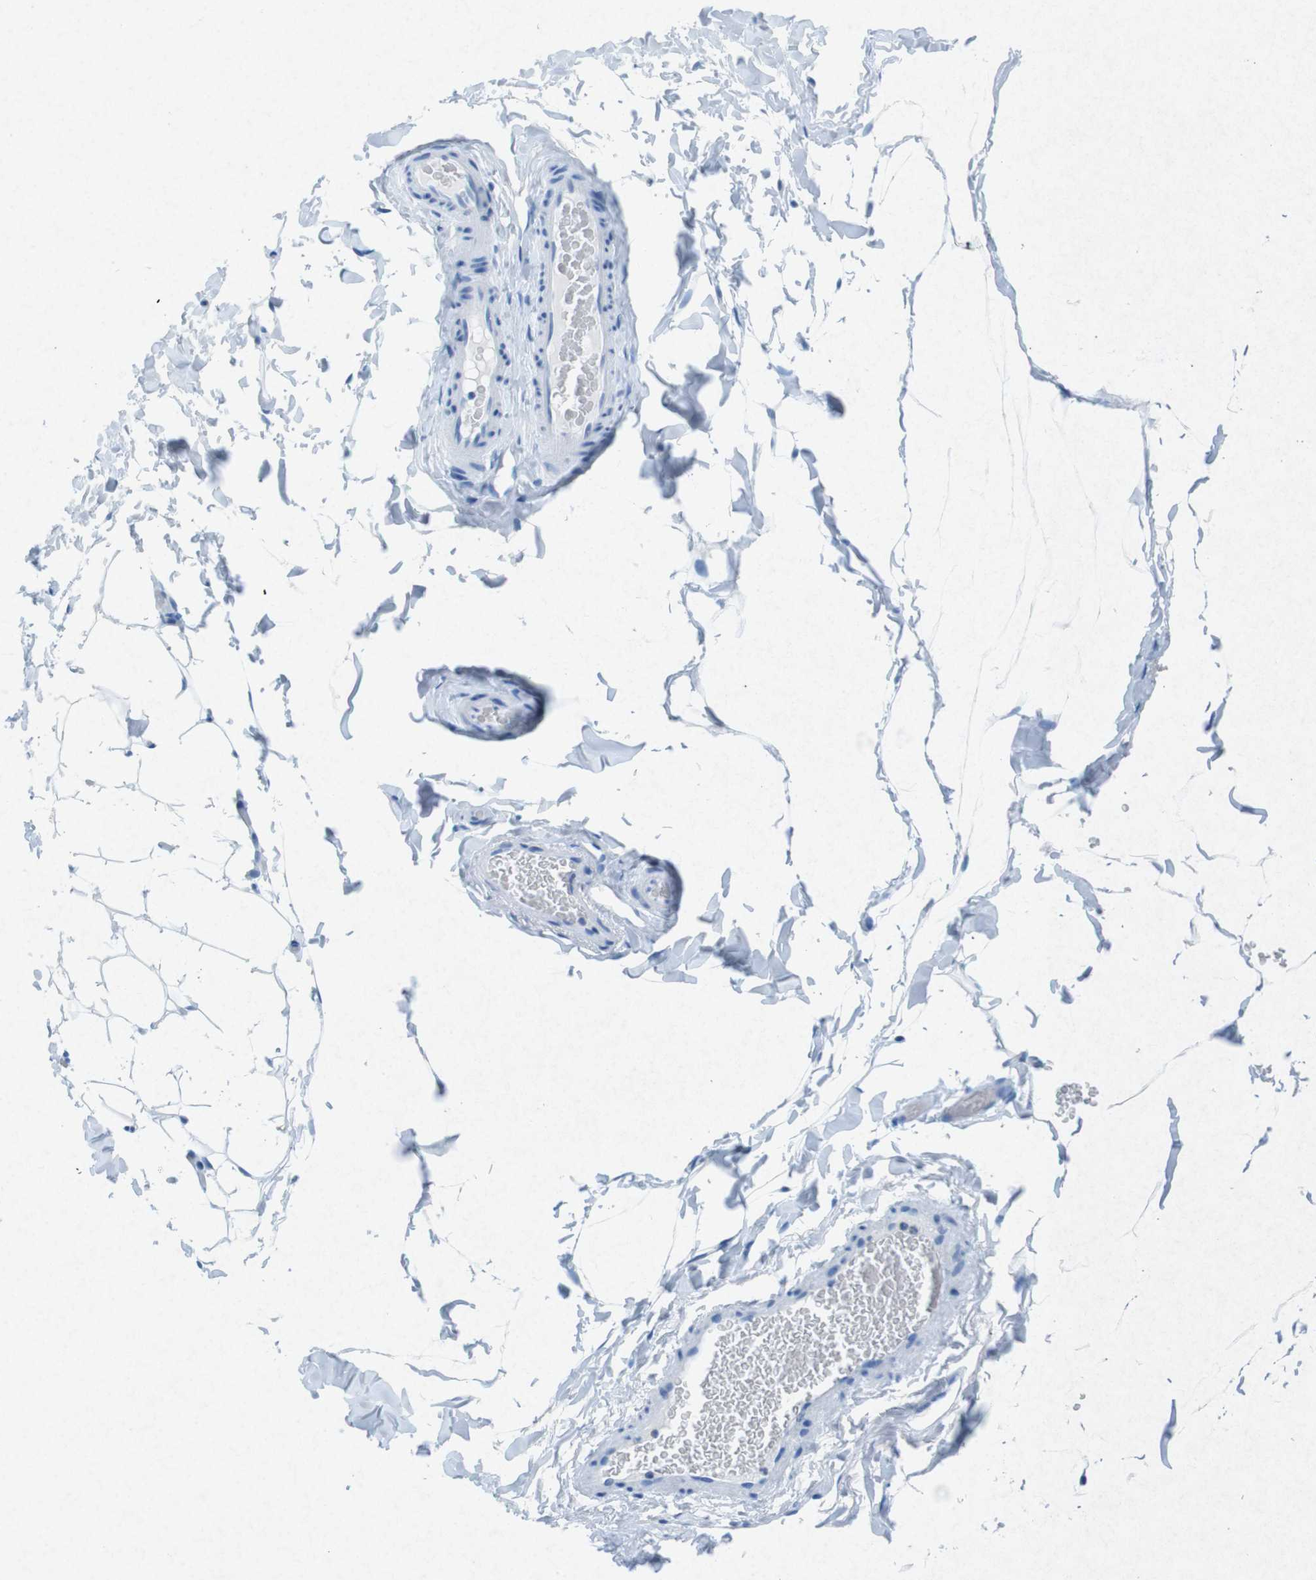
{"staining": {"intensity": "negative", "quantity": "none", "location": "none"}, "tissue": "adipose tissue", "cell_type": "Adipocytes", "image_type": "normal", "snomed": [{"axis": "morphology", "description": "Normal tissue, NOS"}, {"axis": "topography", "description": "Soft tissue"}], "caption": "Adipocytes are negative for brown protein staining in unremarkable adipose tissue. Brightfield microscopy of immunohistochemistry (IHC) stained with DAB (brown) and hematoxylin (blue), captured at high magnification.", "gene": "CTAG1B", "patient": {"sex": "male", "age": 26}}